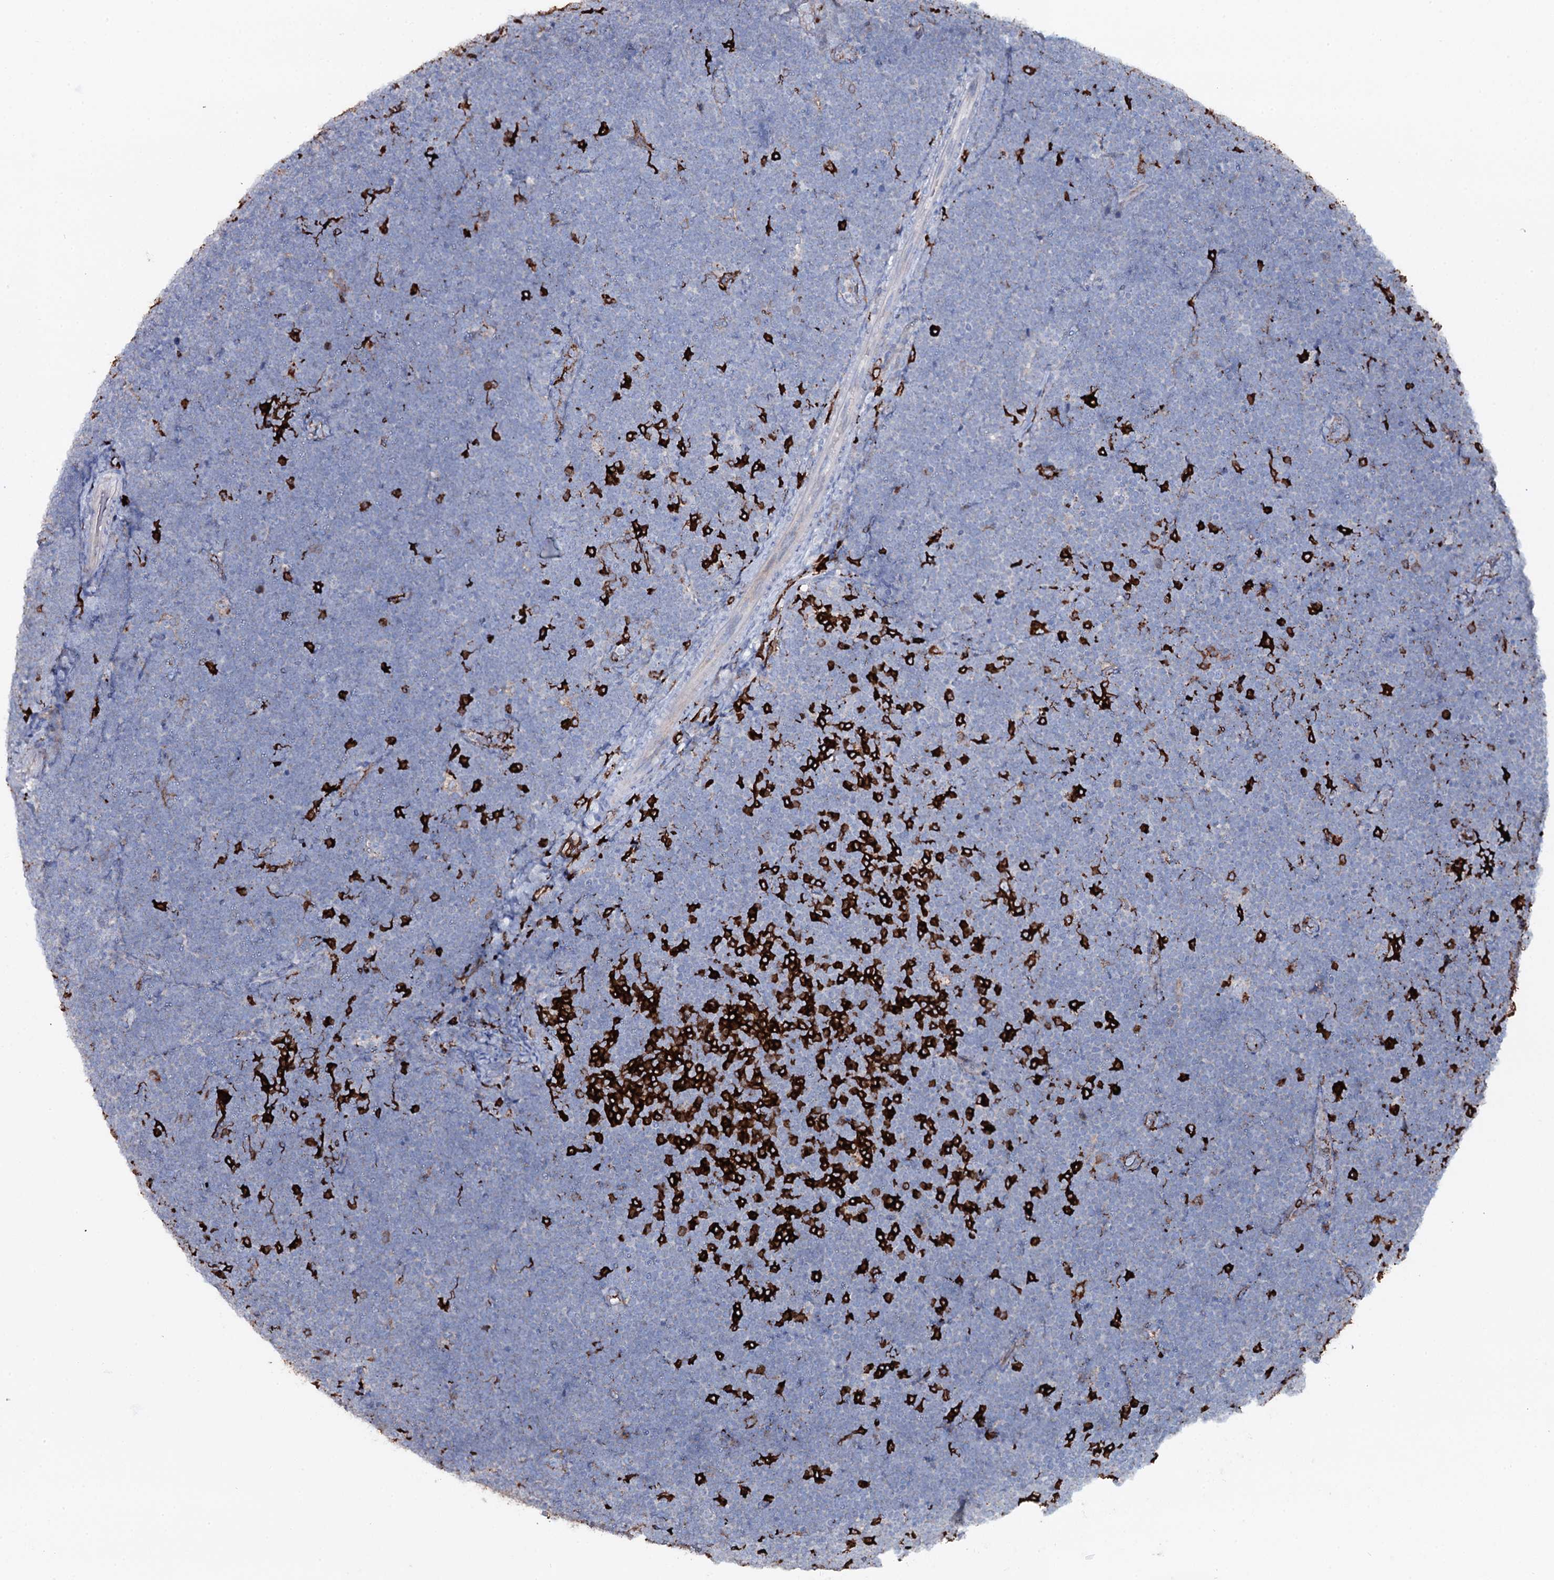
{"staining": {"intensity": "negative", "quantity": "none", "location": "none"}, "tissue": "lymphoma", "cell_type": "Tumor cells", "image_type": "cancer", "snomed": [{"axis": "morphology", "description": "Malignant lymphoma, non-Hodgkin's type, High grade"}, {"axis": "topography", "description": "Lymph node"}], "caption": "DAB (3,3'-diaminobenzidine) immunohistochemical staining of malignant lymphoma, non-Hodgkin's type (high-grade) exhibits no significant expression in tumor cells.", "gene": "OSBPL2", "patient": {"sex": "male", "age": 13}}